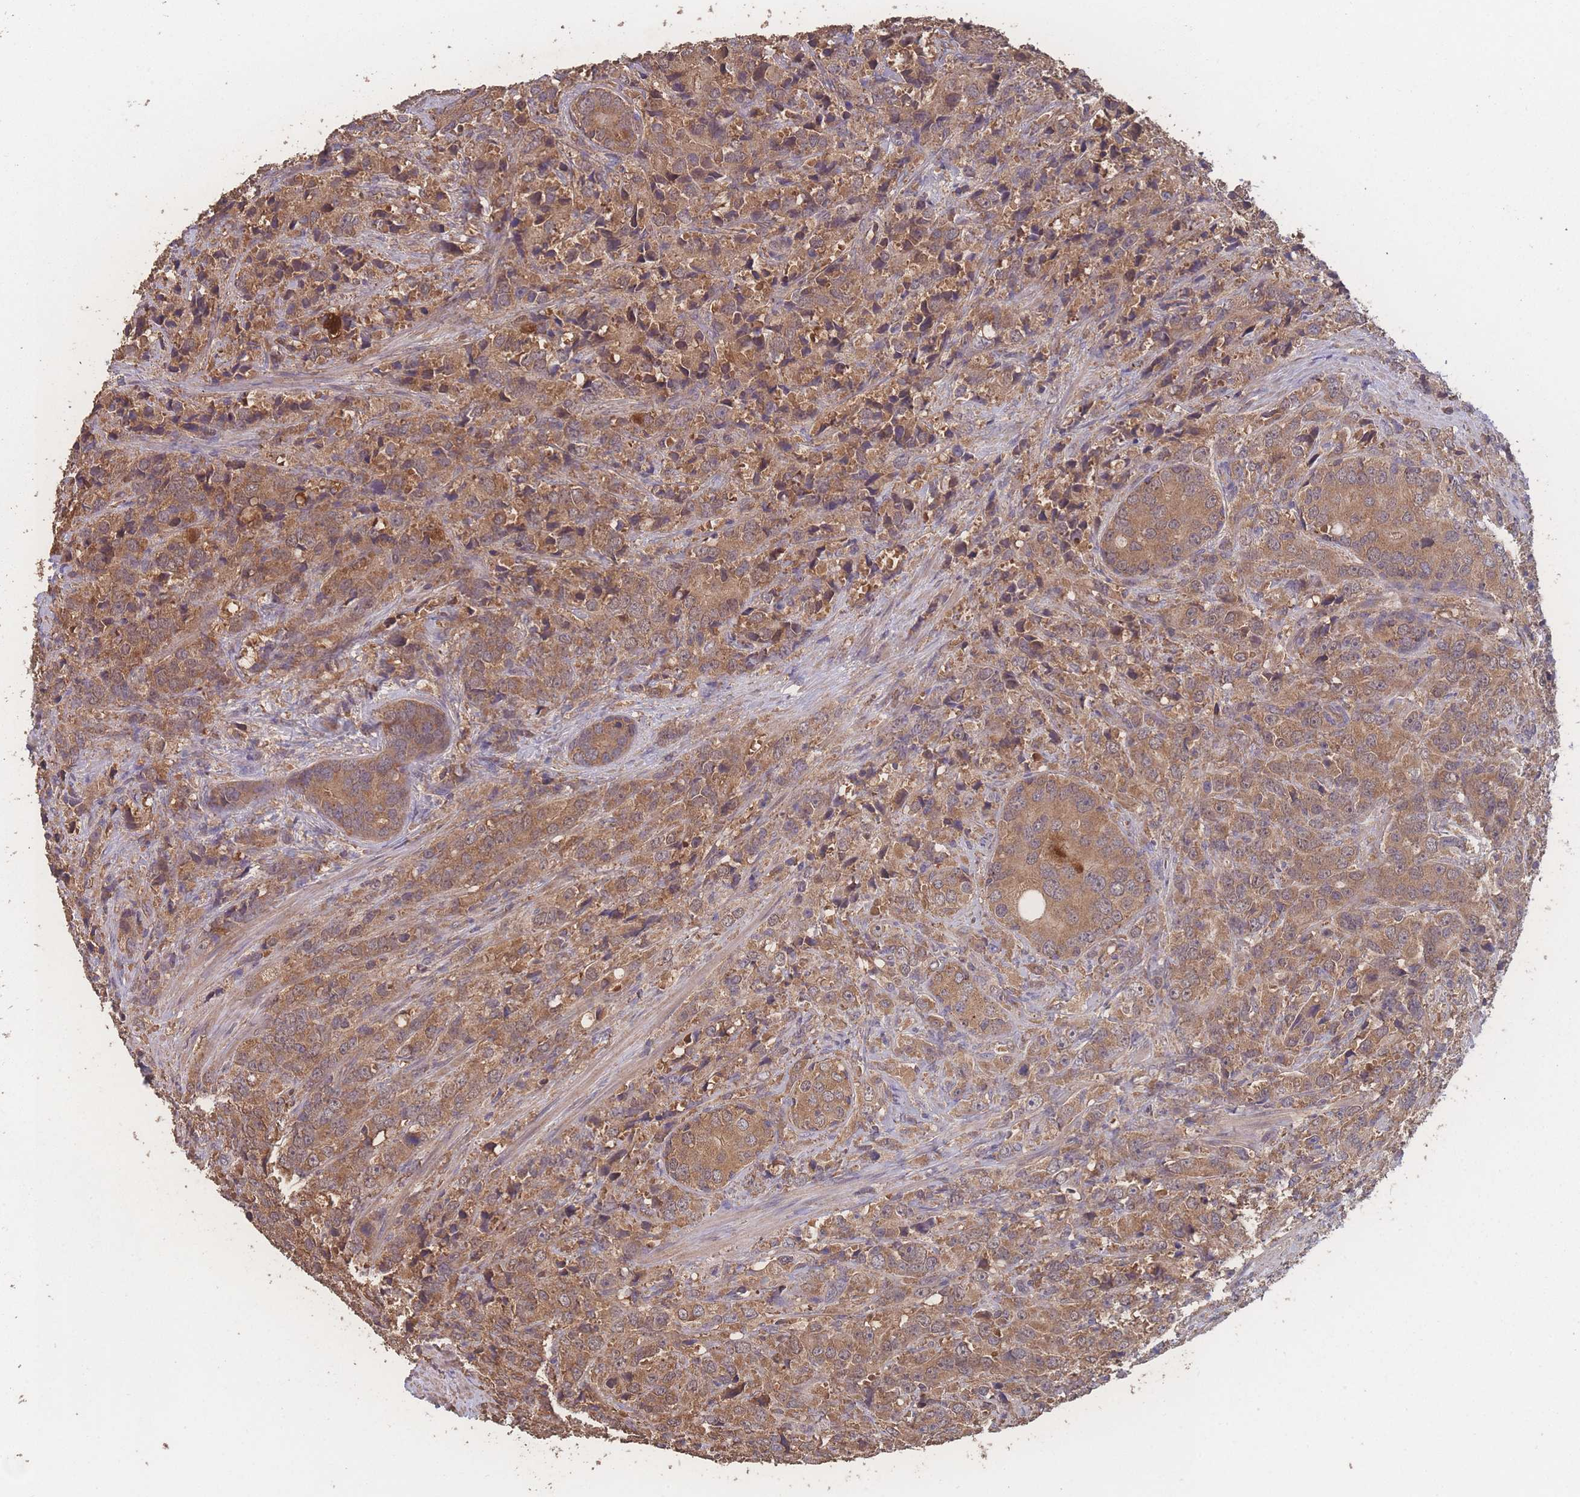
{"staining": {"intensity": "moderate", "quantity": ">75%", "location": "cytoplasmic/membranous"}, "tissue": "prostate cancer", "cell_type": "Tumor cells", "image_type": "cancer", "snomed": [{"axis": "morphology", "description": "Adenocarcinoma, High grade"}, {"axis": "topography", "description": "Prostate"}], "caption": "Prostate cancer stained with a protein marker demonstrates moderate staining in tumor cells.", "gene": "ATXN10", "patient": {"sex": "male", "age": 62}}